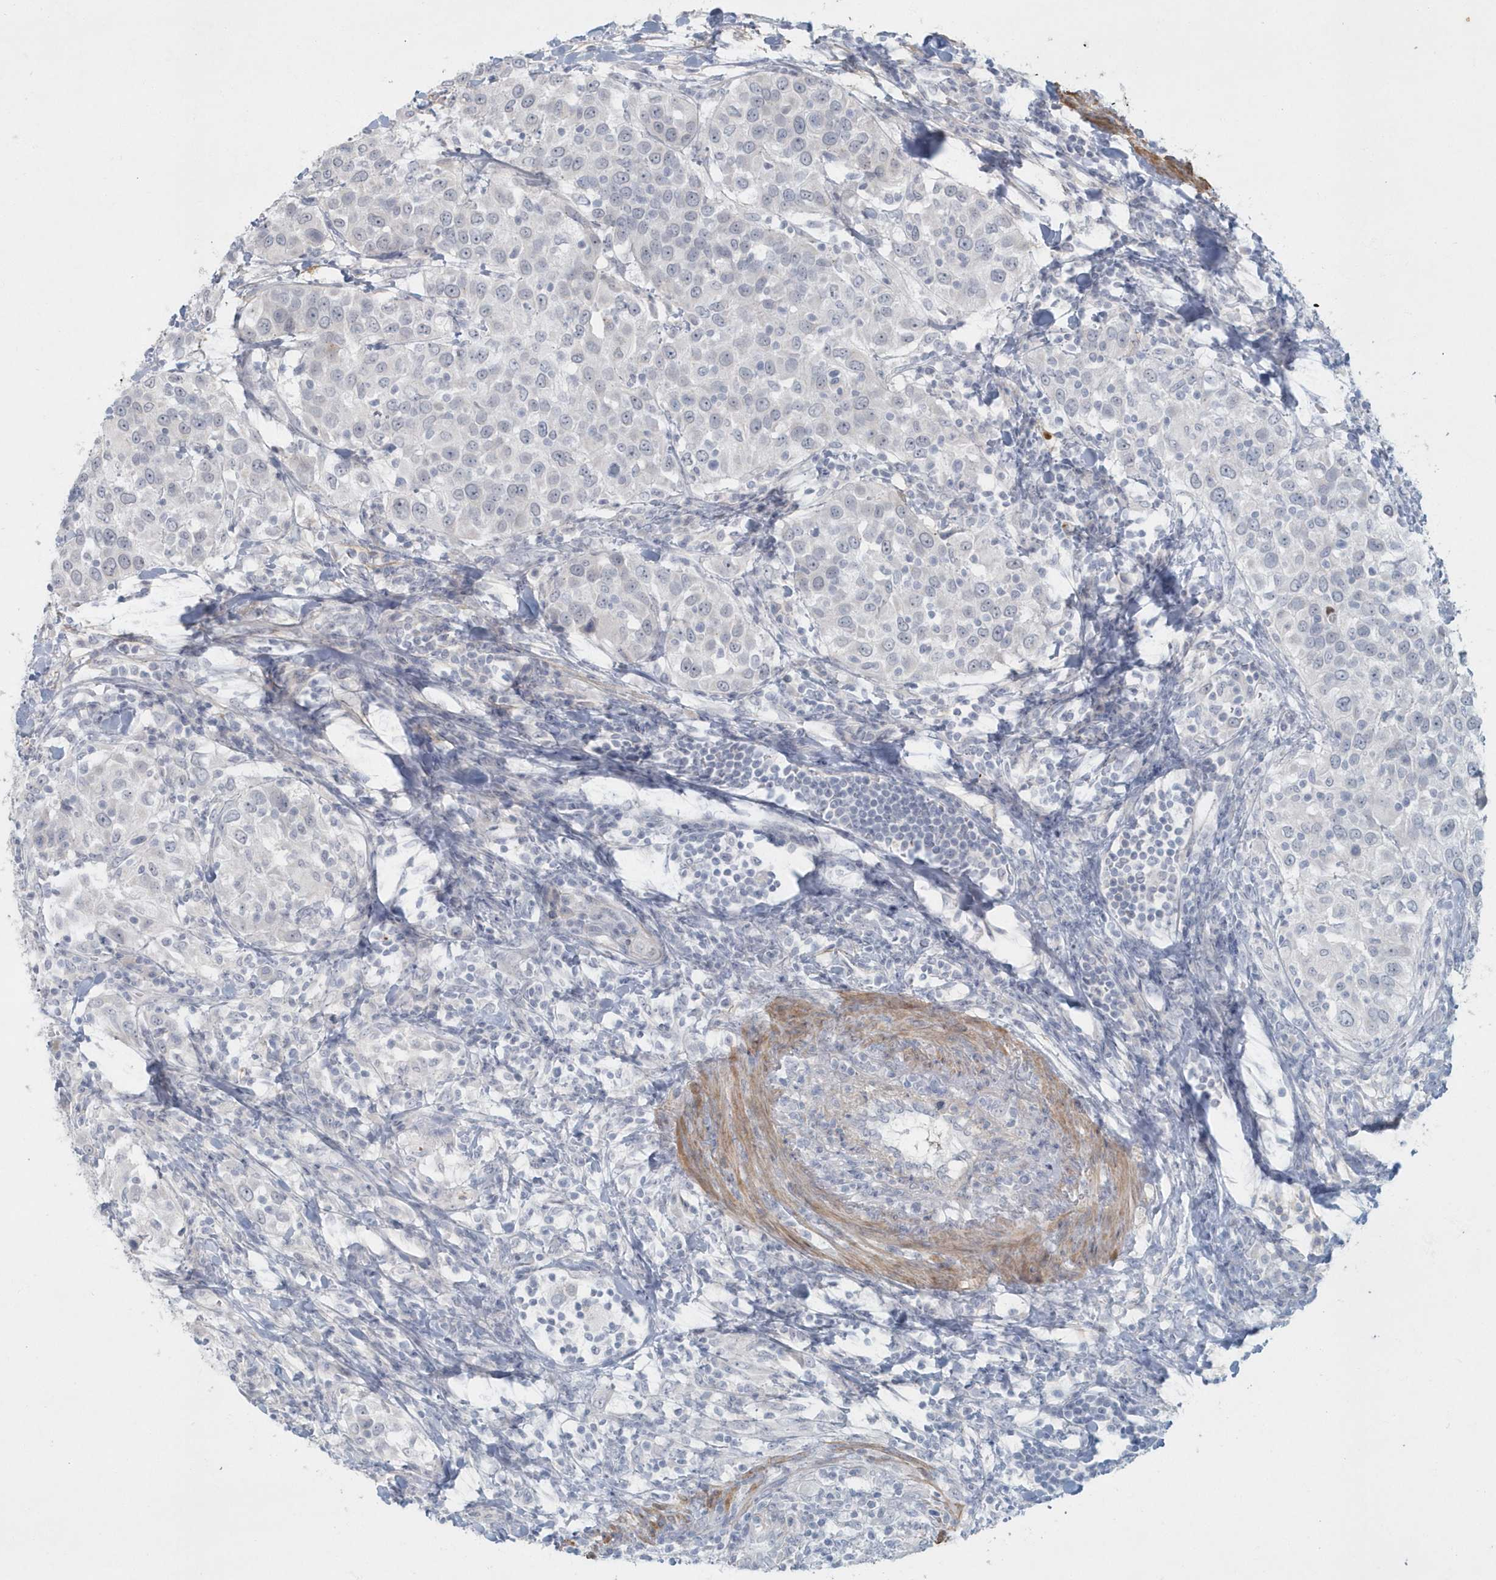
{"staining": {"intensity": "negative", "quantity": "none", "location": "none"}, "tissue": "urothelial cancer", "cell_type": "Tumor cells", "image_type": "cancer", "snomed": [{"axis": "morphology", "description": "Urothelial carcinoma, High grade"}, {"axis": "topography", "description": "Urinary bladder"}], "caption": "An image of urothelial cancer stained for a protein exhibits no brown staining in tumor cells. (DAB (3,3'-diaminobenzidine) IHC, high magnification).", "gene": "MYOT", "patient": {"sex": "female", "age": 80}}